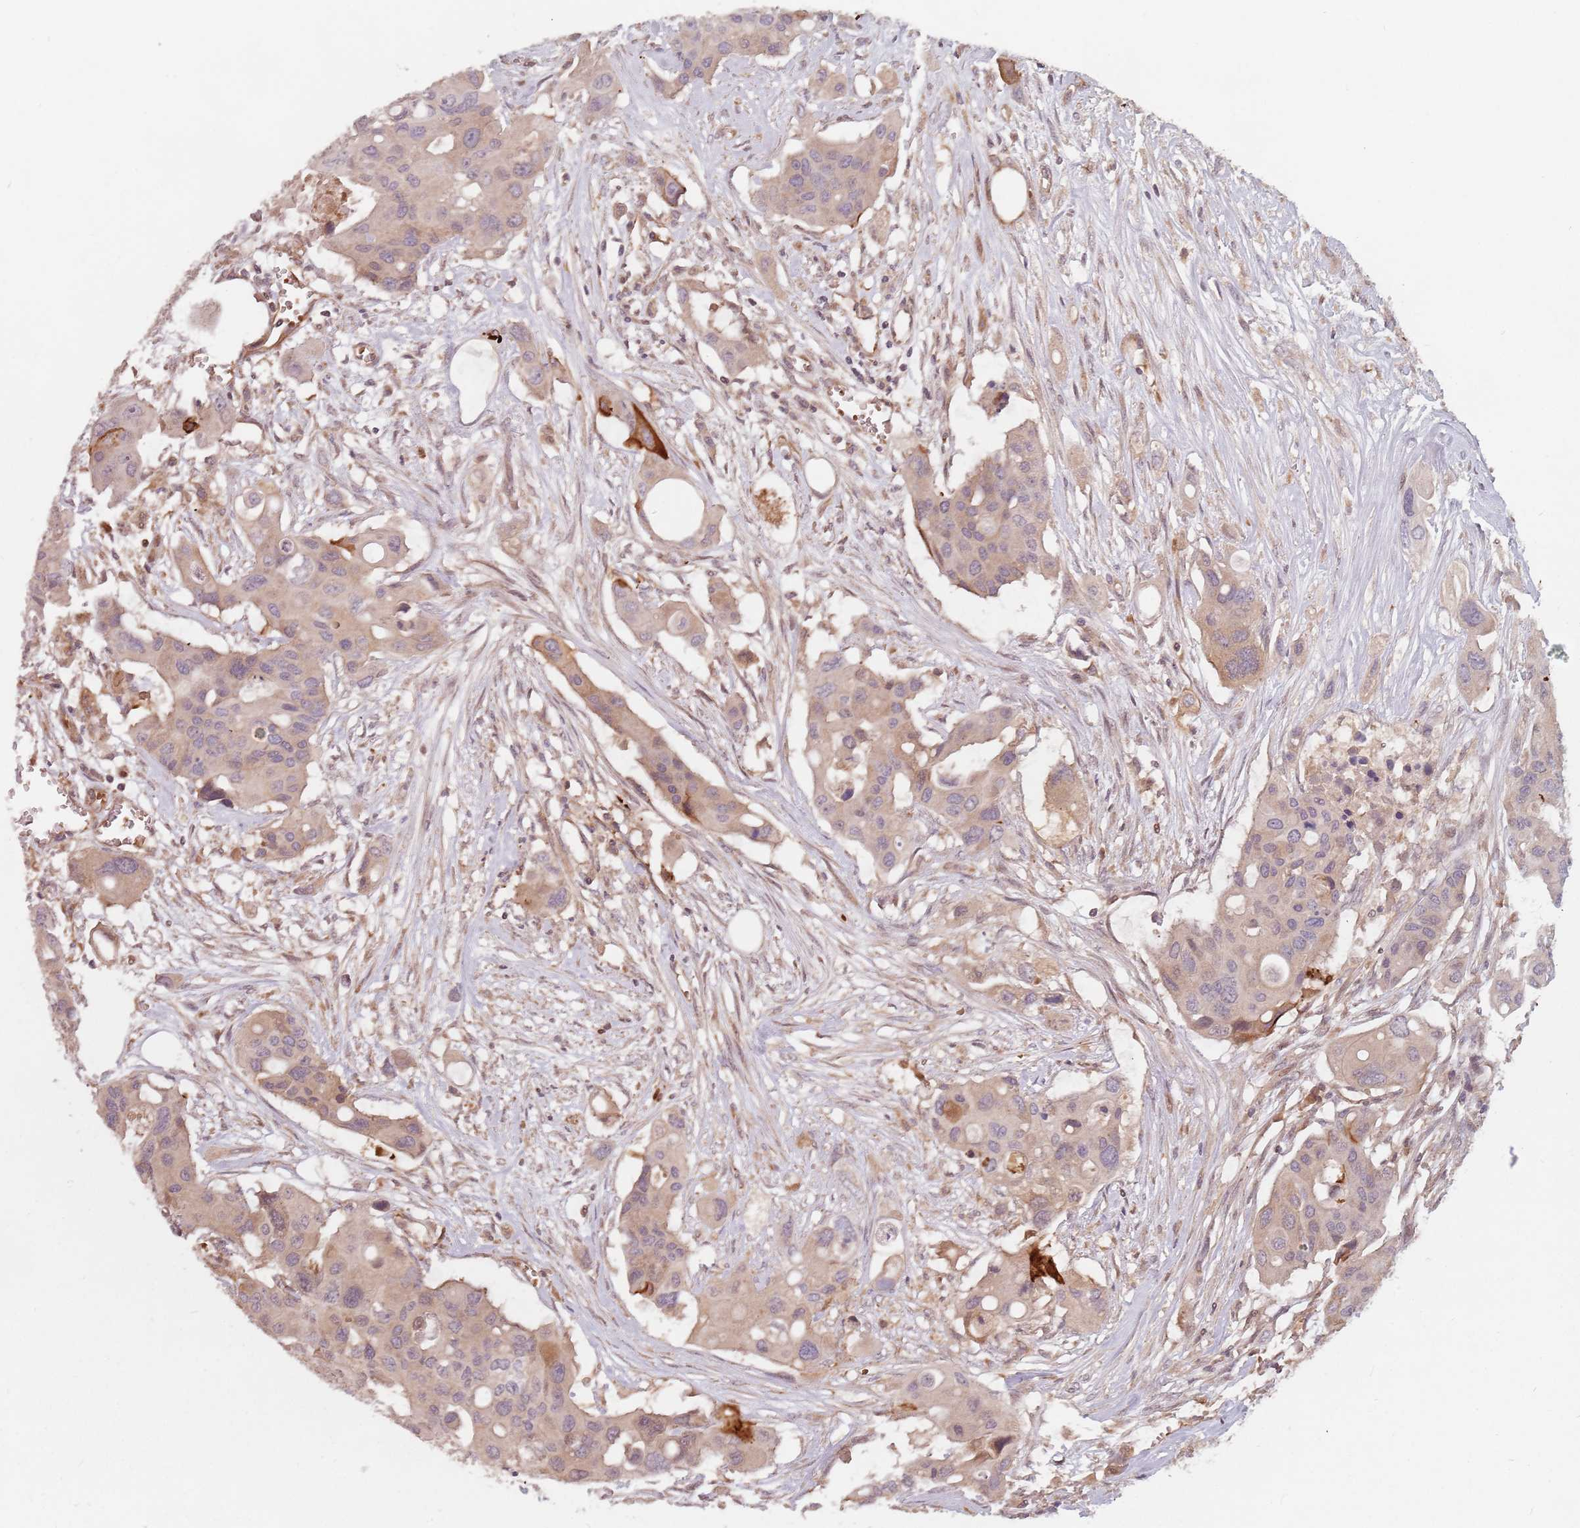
{"staining": {"intensity": "weak", "quantity": "25%-75%", "location": "cytoplasmic/membranous"}, "tissue": "colorectal cancer", "cell_type": "Tumor cells", "image_type": "cancer", "snomed": [{"axis": "morphology", "description": "Adenocarcinoma, NOS"}, {"axis": "topography", "description": "Colon"}], "caption": "An image showing weak cytoplasmic/membranous expression in about 25%-75% of tumor cells in colorectal cancer, as visualized by brown immunohistochemical staining.", "gene": "GPR180", "patient": {"sex": "male", "age": 77}}